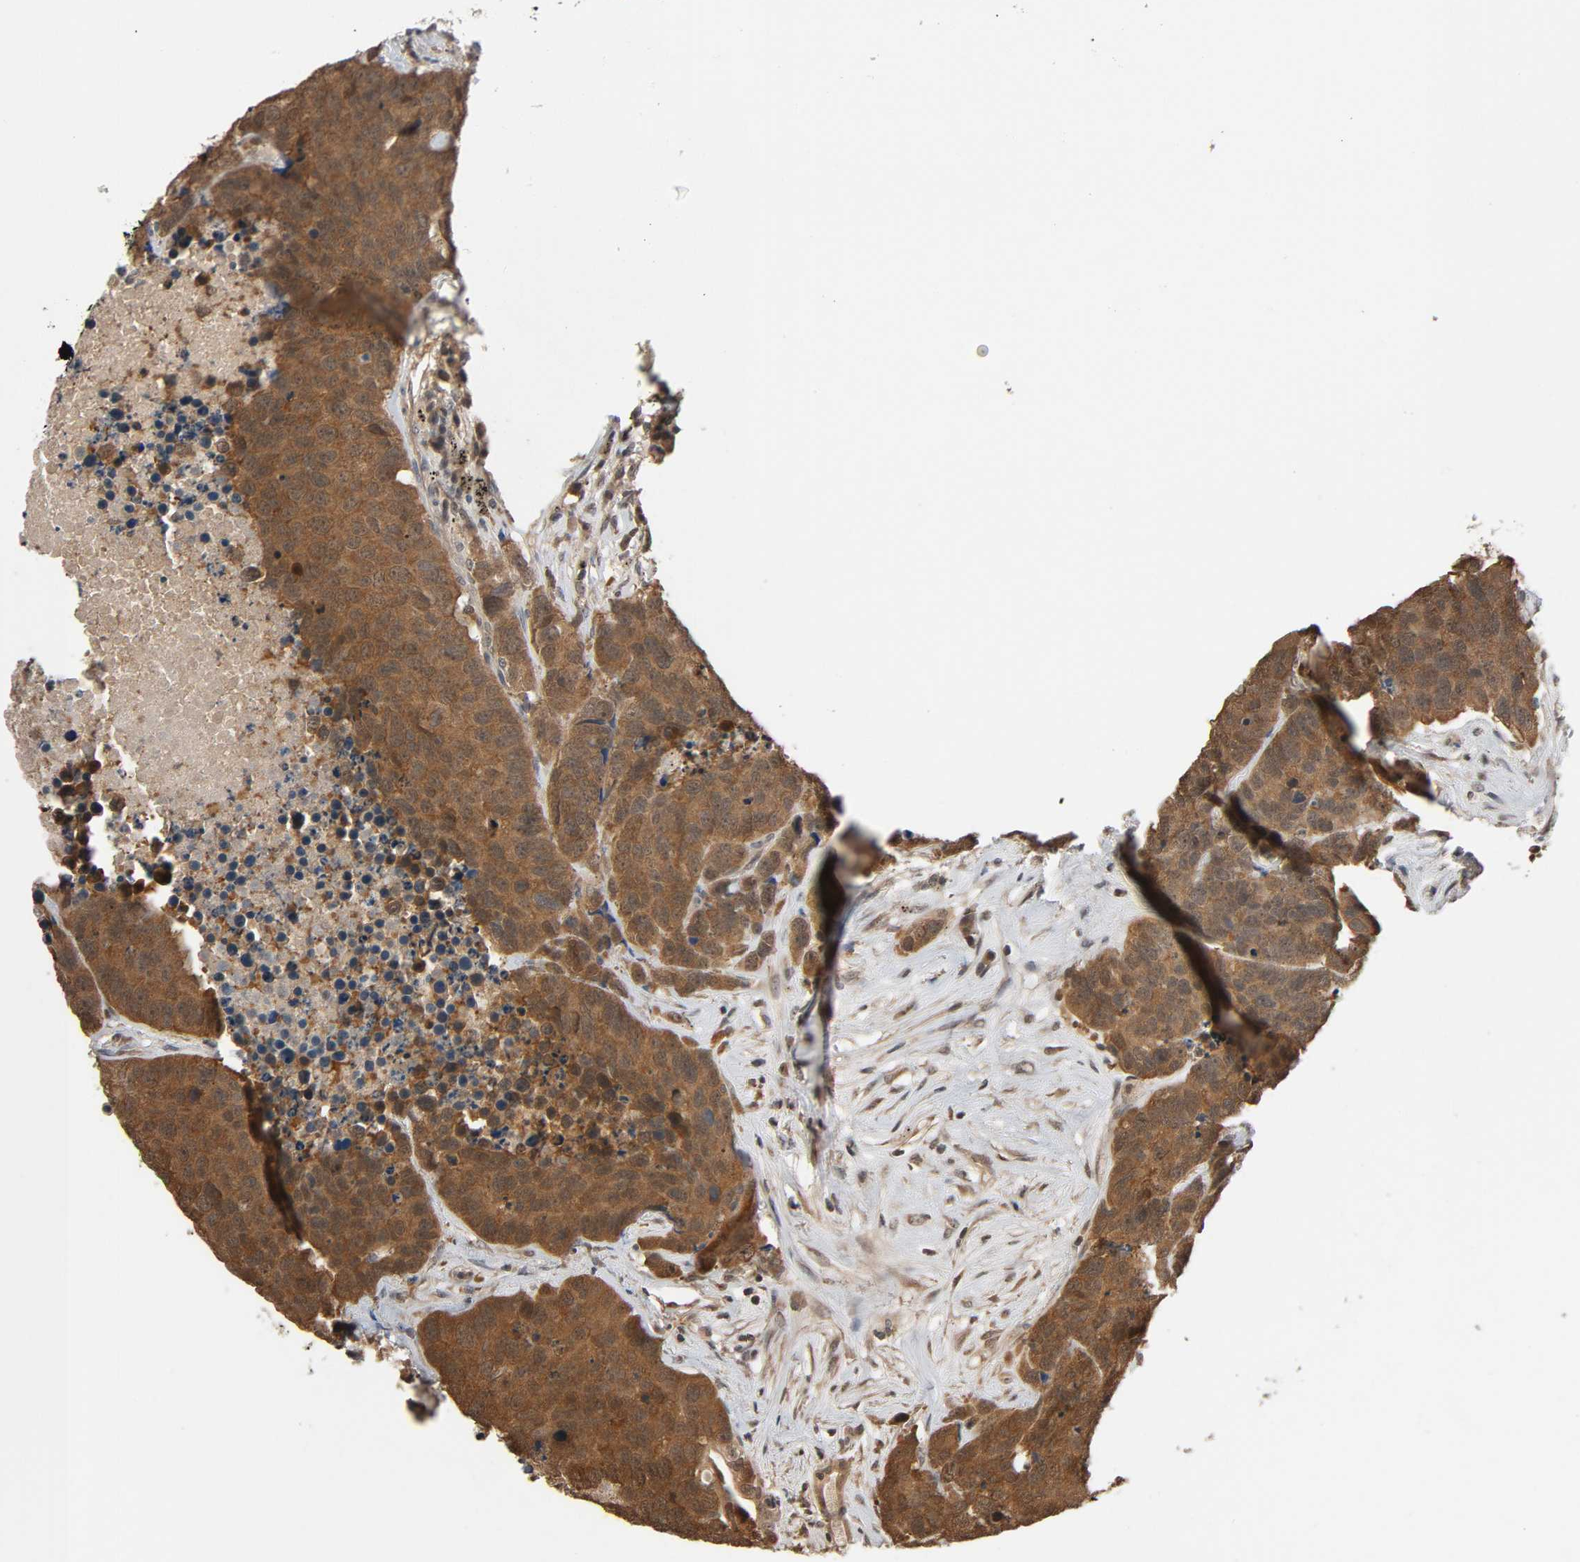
{"staining": {"intensity": "strong", "quantity": "25%-75%", "location": "cytoplasmic/membranous,nuclear"}, "tissue": "carcinoid", "cell_type": "Tumor cells", "image_type": "cancer", "snomed": [{"axis": "morphology", "description": "Carcinoid, malignant, NOS"}, {"axis": "topography", "description": "Lung"}], "caption": "IHC micrograph of neoplastic tissue: human malignant carcinoid stained using immunohistochemistry shows high levels of strong protein expression localized specifically in the cytoplasmic/membranous and nuclear of tumor cells, appearing as a cytoplasmic/membranous and nuclear brown color.", "gene": "NEDD8", "patient": {"sex": "male", "age": 60}}